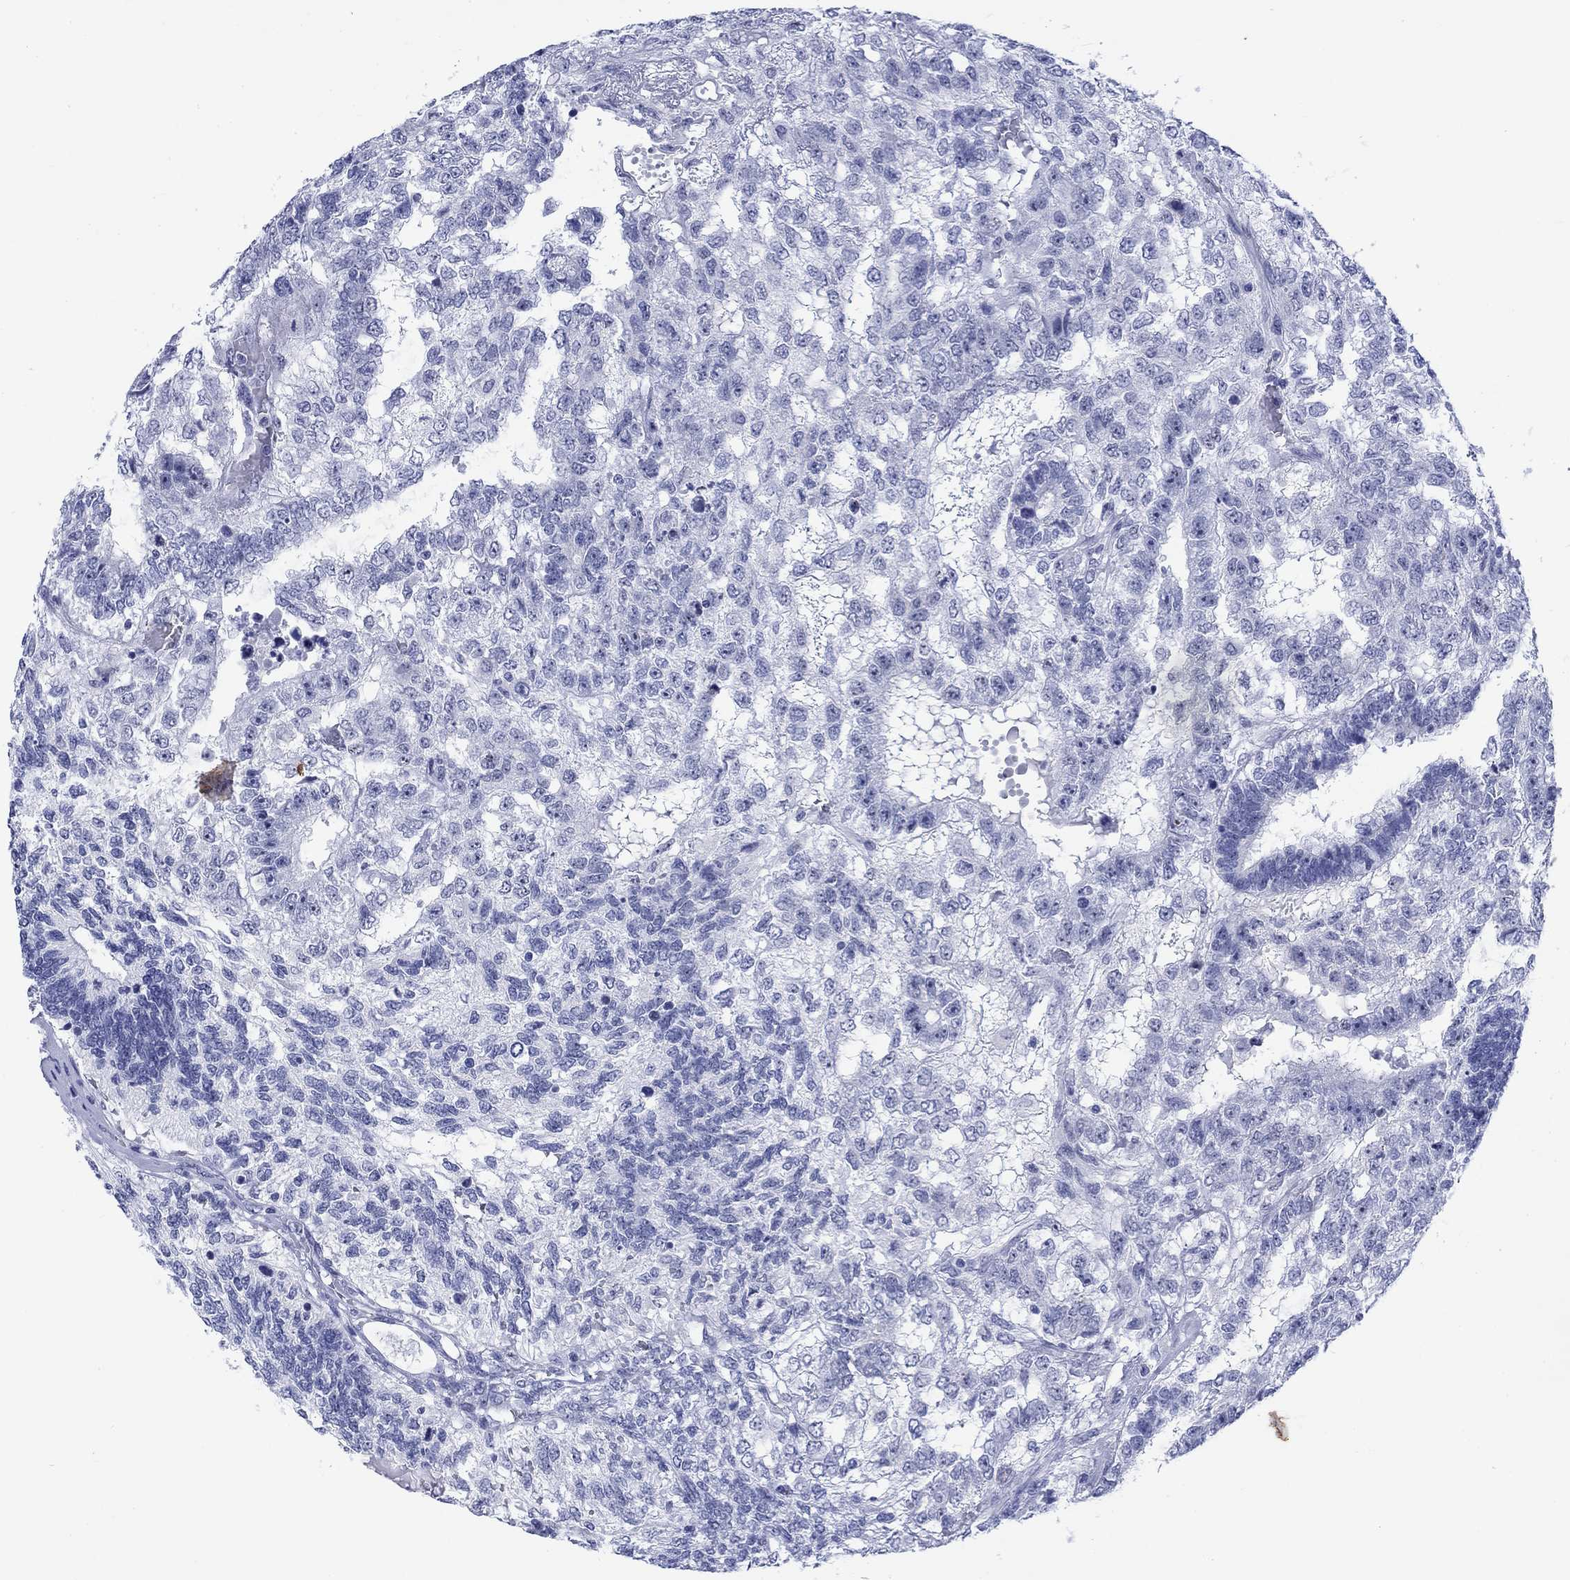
{"staining": {"intensity": "negative", "quantity": "none", "location": "none"}, "tissue": "testis cancer", "cell_type": "Tumor cells", "image_type": "cancer", "snomed": [{"axis": "morphology", "description": "Seminoma, NOS"}, {"axis": "morphology", "description": "Carcinoma, Embryonal, NOS"}, {"axis": "topography", "description": "Testis"}], "caption": "Immunohistochemical staining of testis cancer reveals no significant staining in tumor cells.", "gene": "KRT76", "patient": {"sex": "male", "age": 41}}